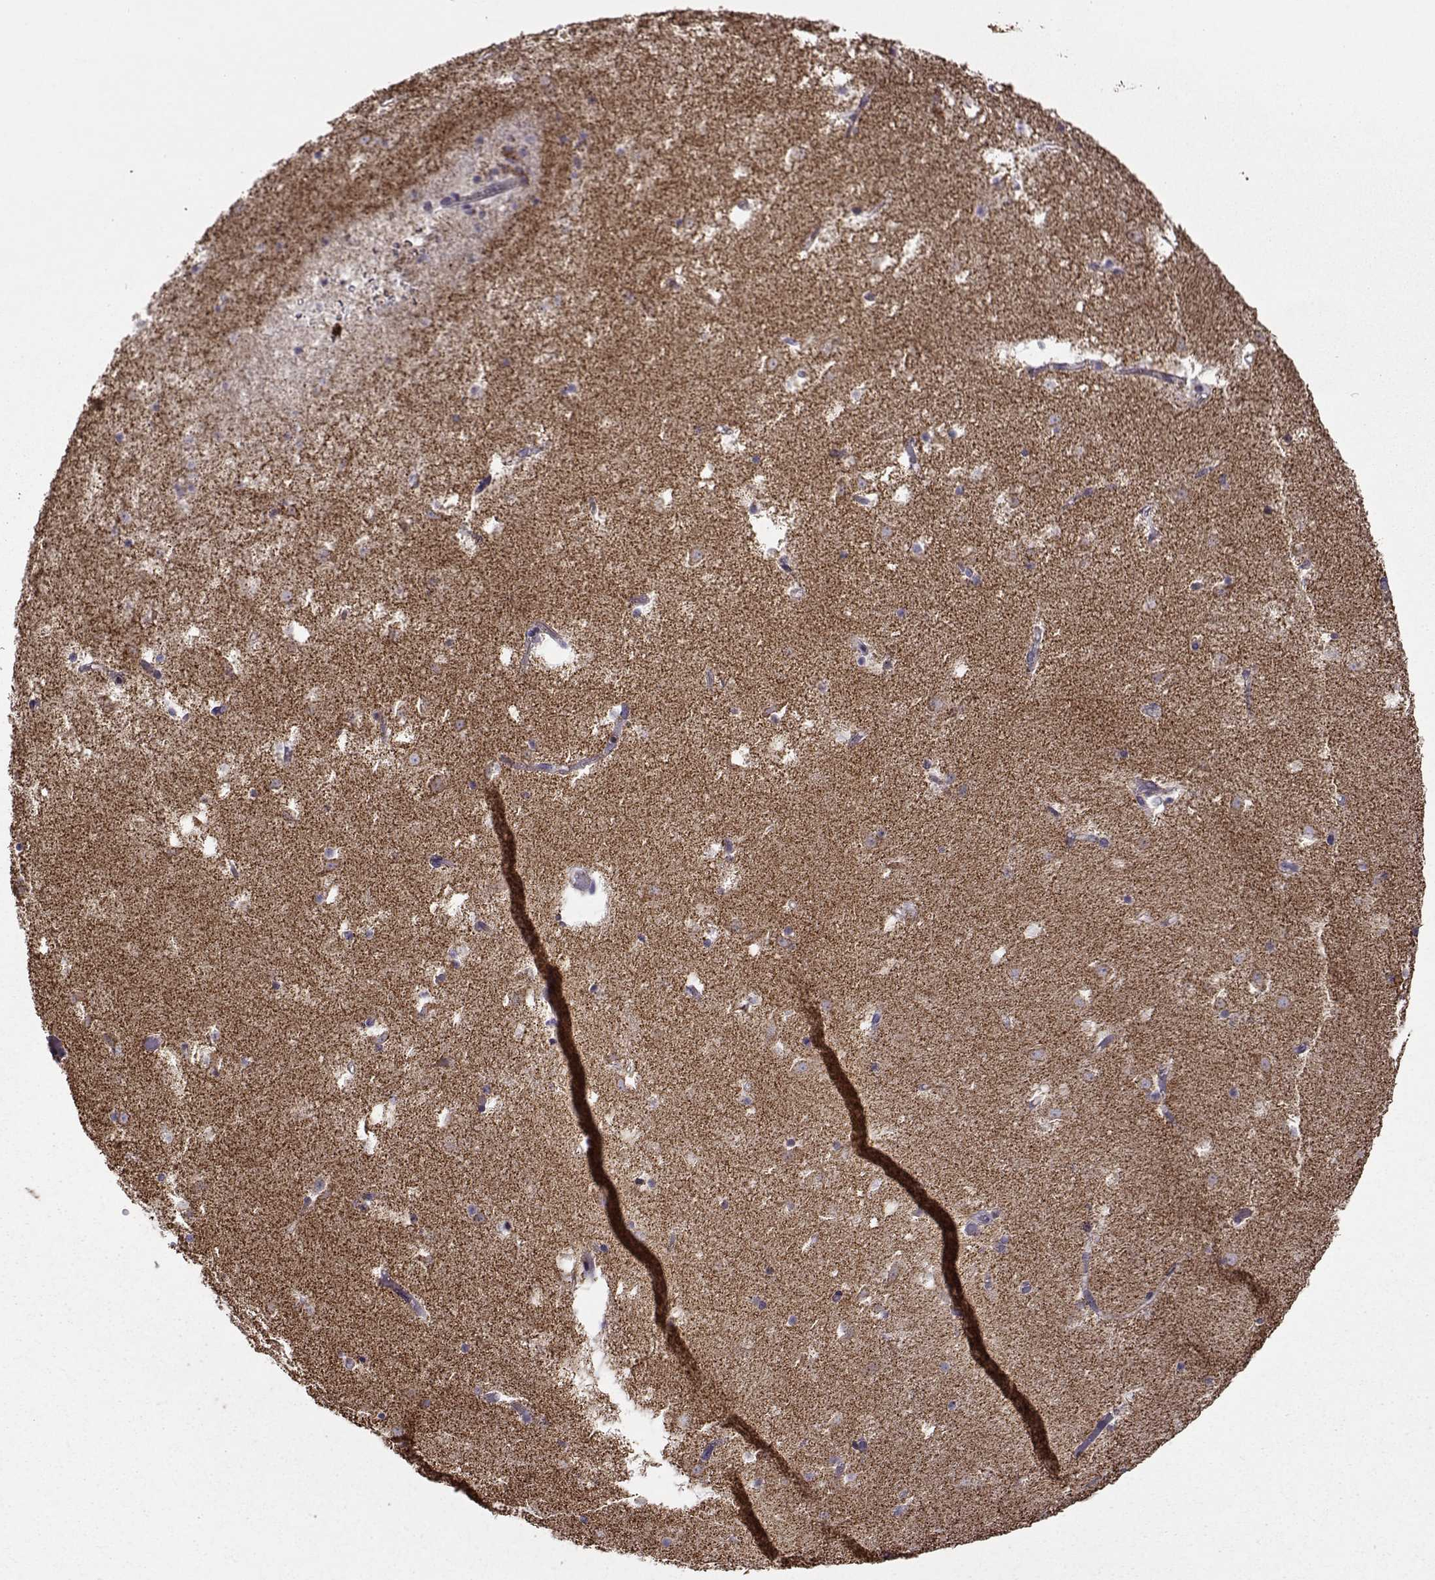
{"staining": {"intensity": "negative", "quantity": "none", "location": "none"}, "tissue": "caudate", "cell_type": "Glial cells", "image_type": "normal", "snomed": [{"axis": "morphology", "description": "Normal tissue, NOS"}, {"axis": "topography", "description": "Lateral ventricle wall"}], "caption": "The immunohistochemistry micrograph has no significant expression in glial cells of caudate. (DAB (3,3'-diaminobenzidine) immunohistochemistry visualized using brightfield microscopy, high magnification).", "gene": "NECAB3", "patient": {"sex": "female", "age": 42}}